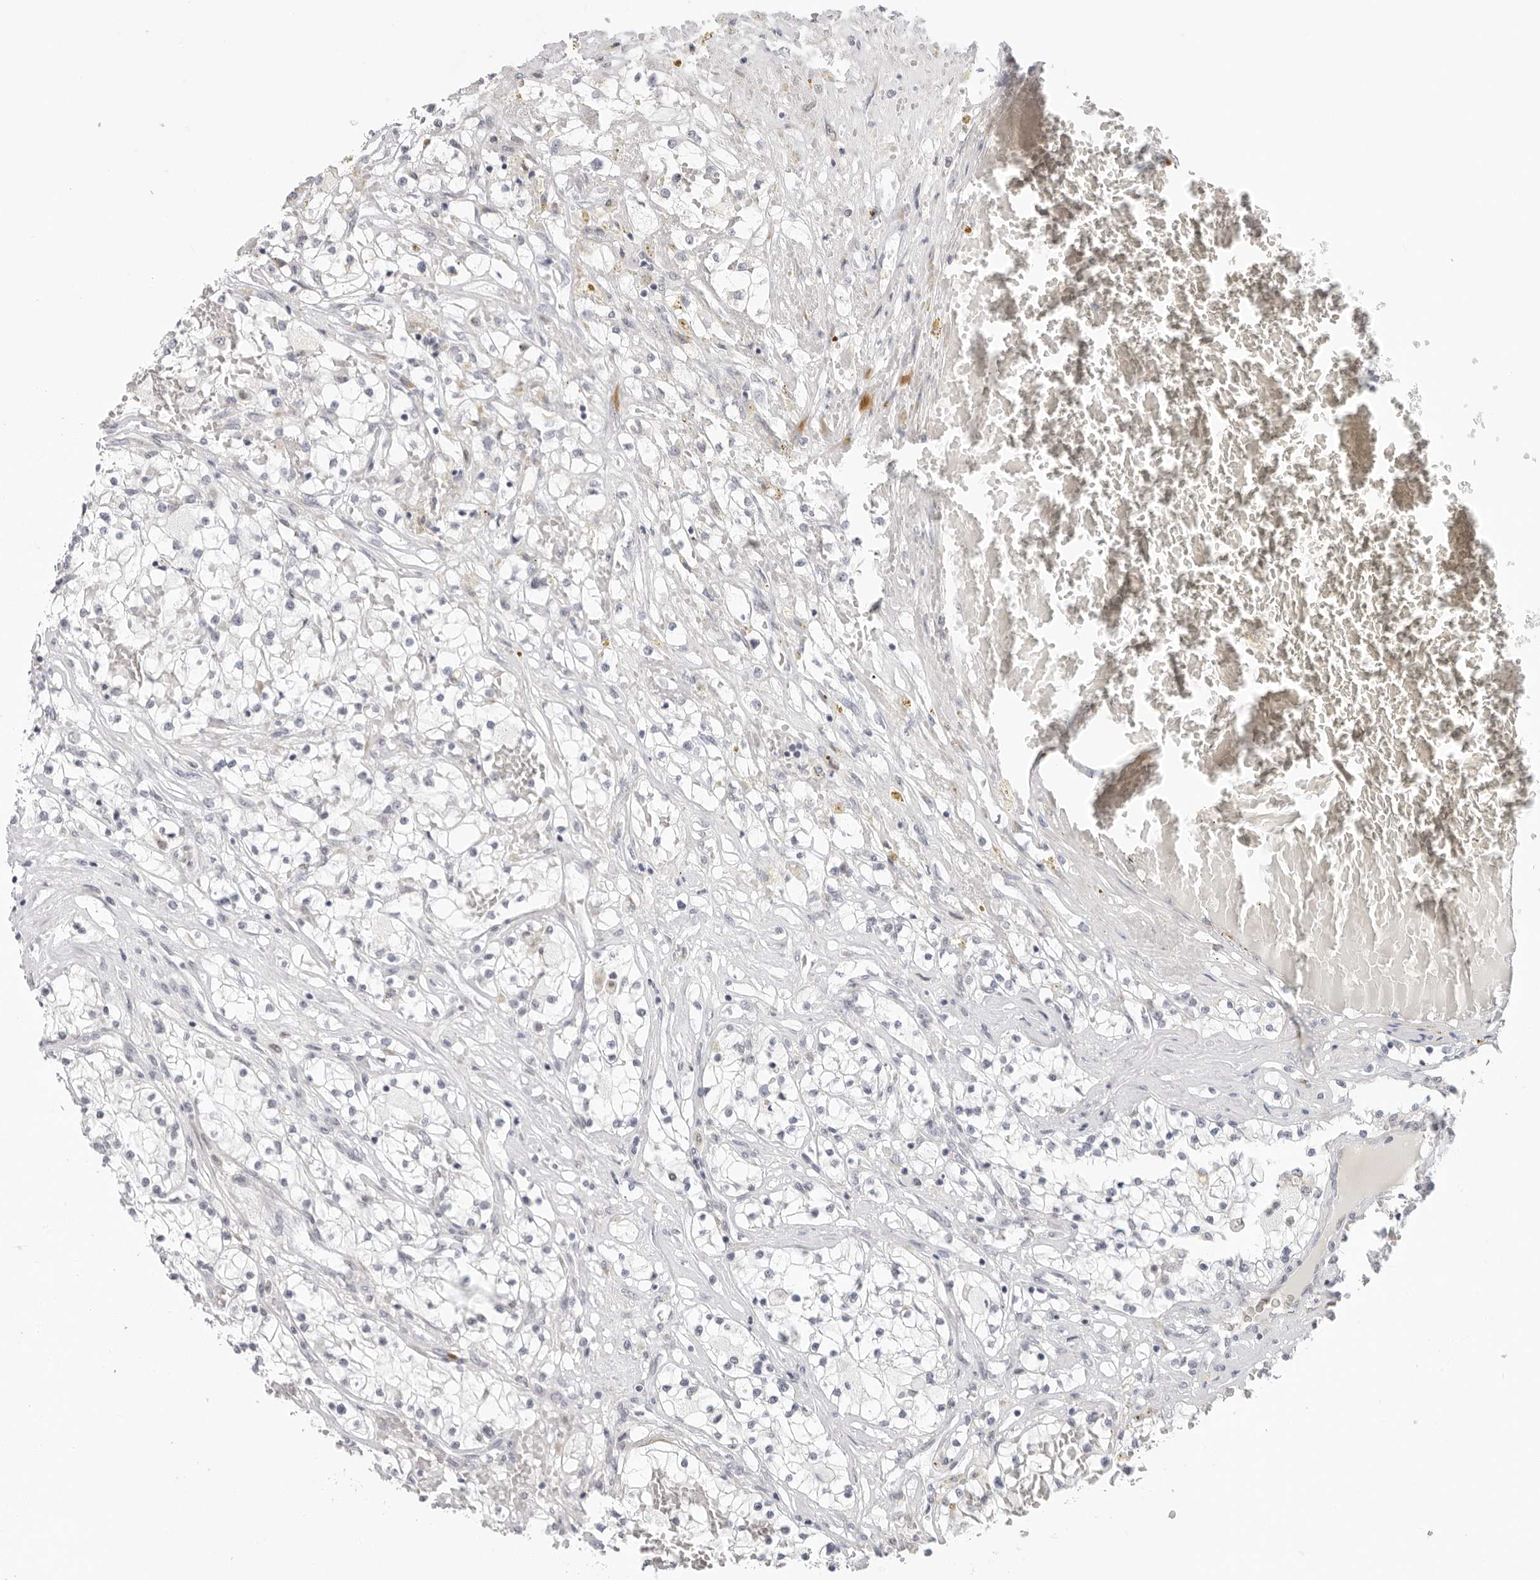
{"staining": {"intensity": "negative", "quantity": "none", "location": "none"}, "tissue": "renal cancer", "cell_type": "Tumor cells", "image_type": "cancer", "snomed": [{"axis": "morphology", "description": "Normal tissue, NOS"}, {"axis": "morphology", "description": "Adenocarcinoma, NOS"}, {"axis": "topography", "description": "Kidney"}], "caption": "Immunohistochemistry (IHC) of adenocarcinoma (renal) displays no positivity in tumor cells.", "gene": "EDN2", "patient": {"sex": "male", "age": 68}}